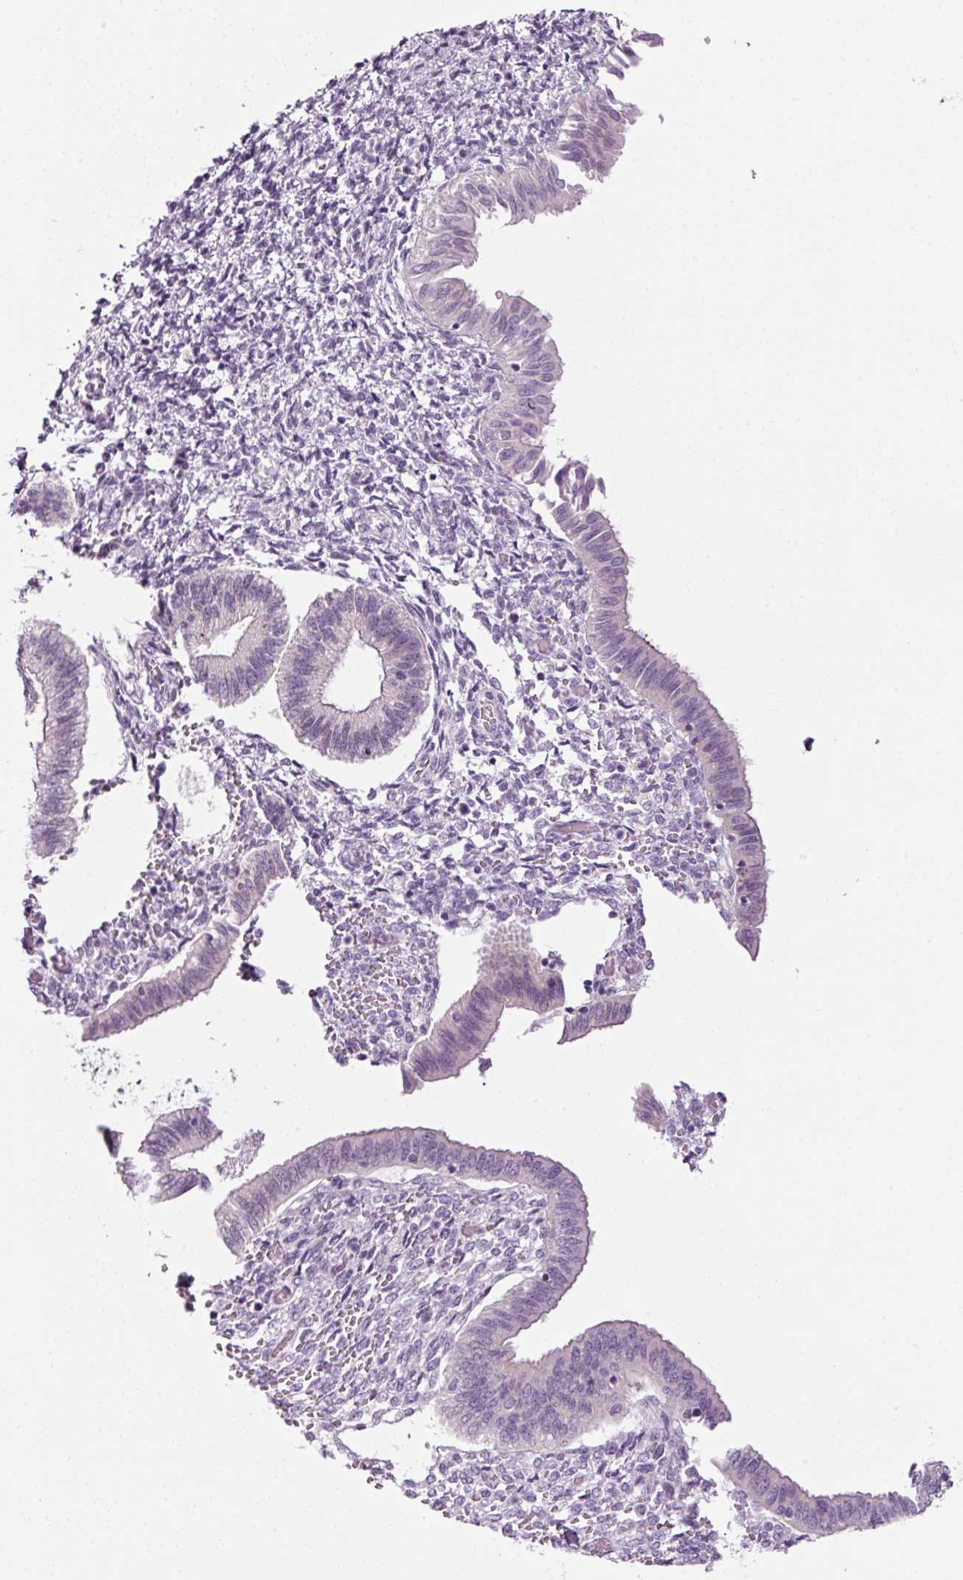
{"staining": {"intensity": "negative", "quantity": "none", "location": "none"}, "tissue": "endometrium", "cell_type": "Cells in endometrial stroma", "image_type": "normal", "snomed": [{"axis": "morphology", "description": "Normal tissue, NOS"}, {"axis": "topography", "description": "Endometrium"}], "caption": "This is a histopathology image of IHC staining of benign endometrium, which shows no staining in cells in endometrial stroma. The staining was performed using DAB to visualize the protein expression in brown, while the nuclei were stained in blue with hematoxylin (Magnification: 20x).", "gene": "ANKRD20A1", "patient": {"sex": "female", "age": 25}}